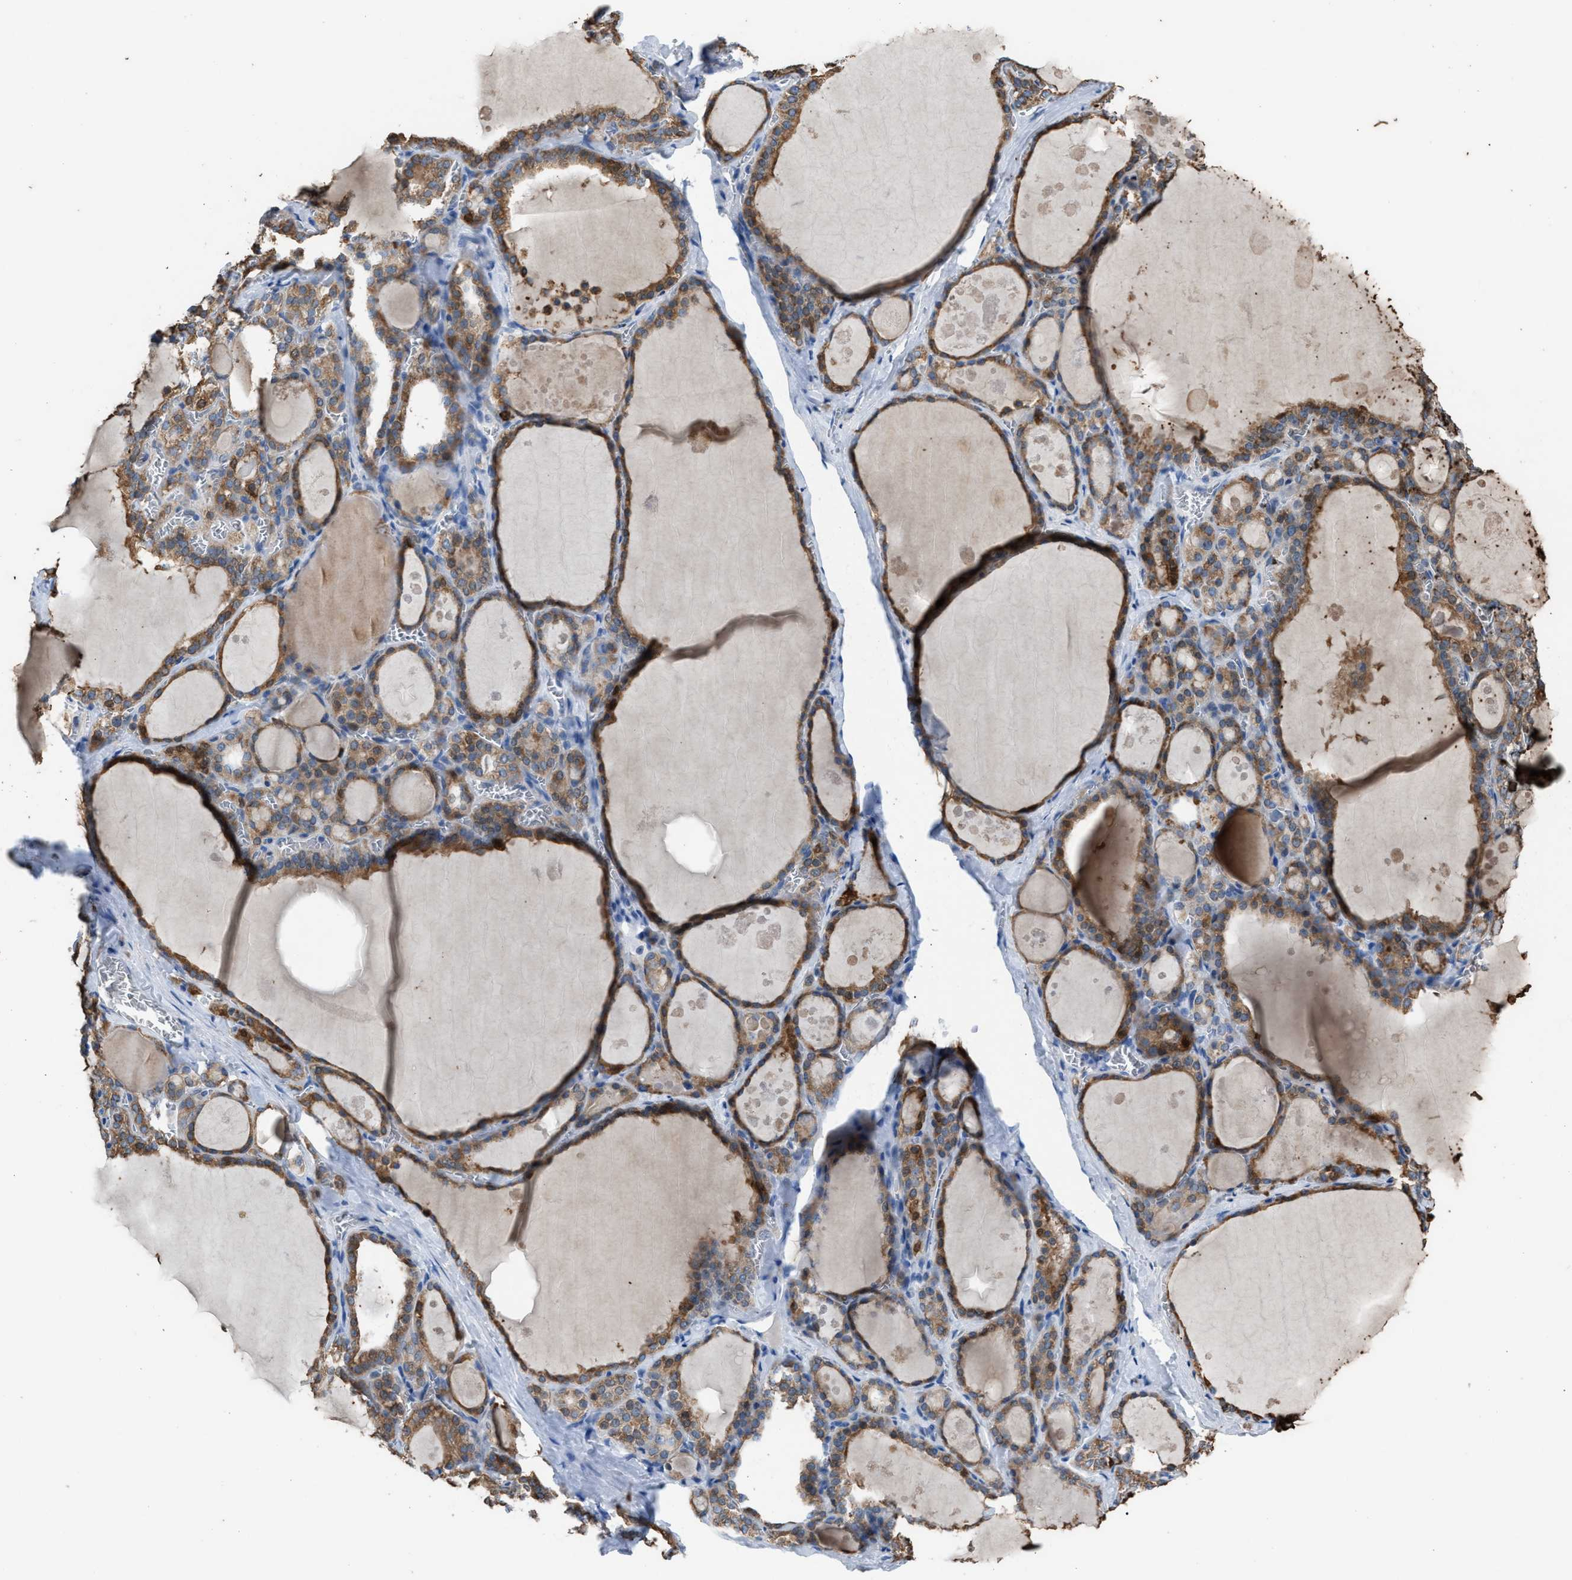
{"staining": {"intensity": "moderate", "quantity": ">75%", "location": "cytoplasmic/membranous"}, "tissue": "thyroid gland", "cell_type": "Glandular cells", "image_type": "normal", "snomed": [{"axis": "morphology", "description": "Normal tissue, NOS"}, {"axis": "topography", "description": "Thyroid gland"}], "caption": "Immunohistochemical staining of normal thyroid gland shows medium levels of moderate cytoplasmic/membranous staining in approximately >75% of glandular cells. Using DAB (3,3'-diaminobenzidine) (brown) and hematoxylin (blue) stains, captured at high magnification using brightfield microscopy.", "gene": "CA3", "patient": {"sex": "male", "age": 56}}